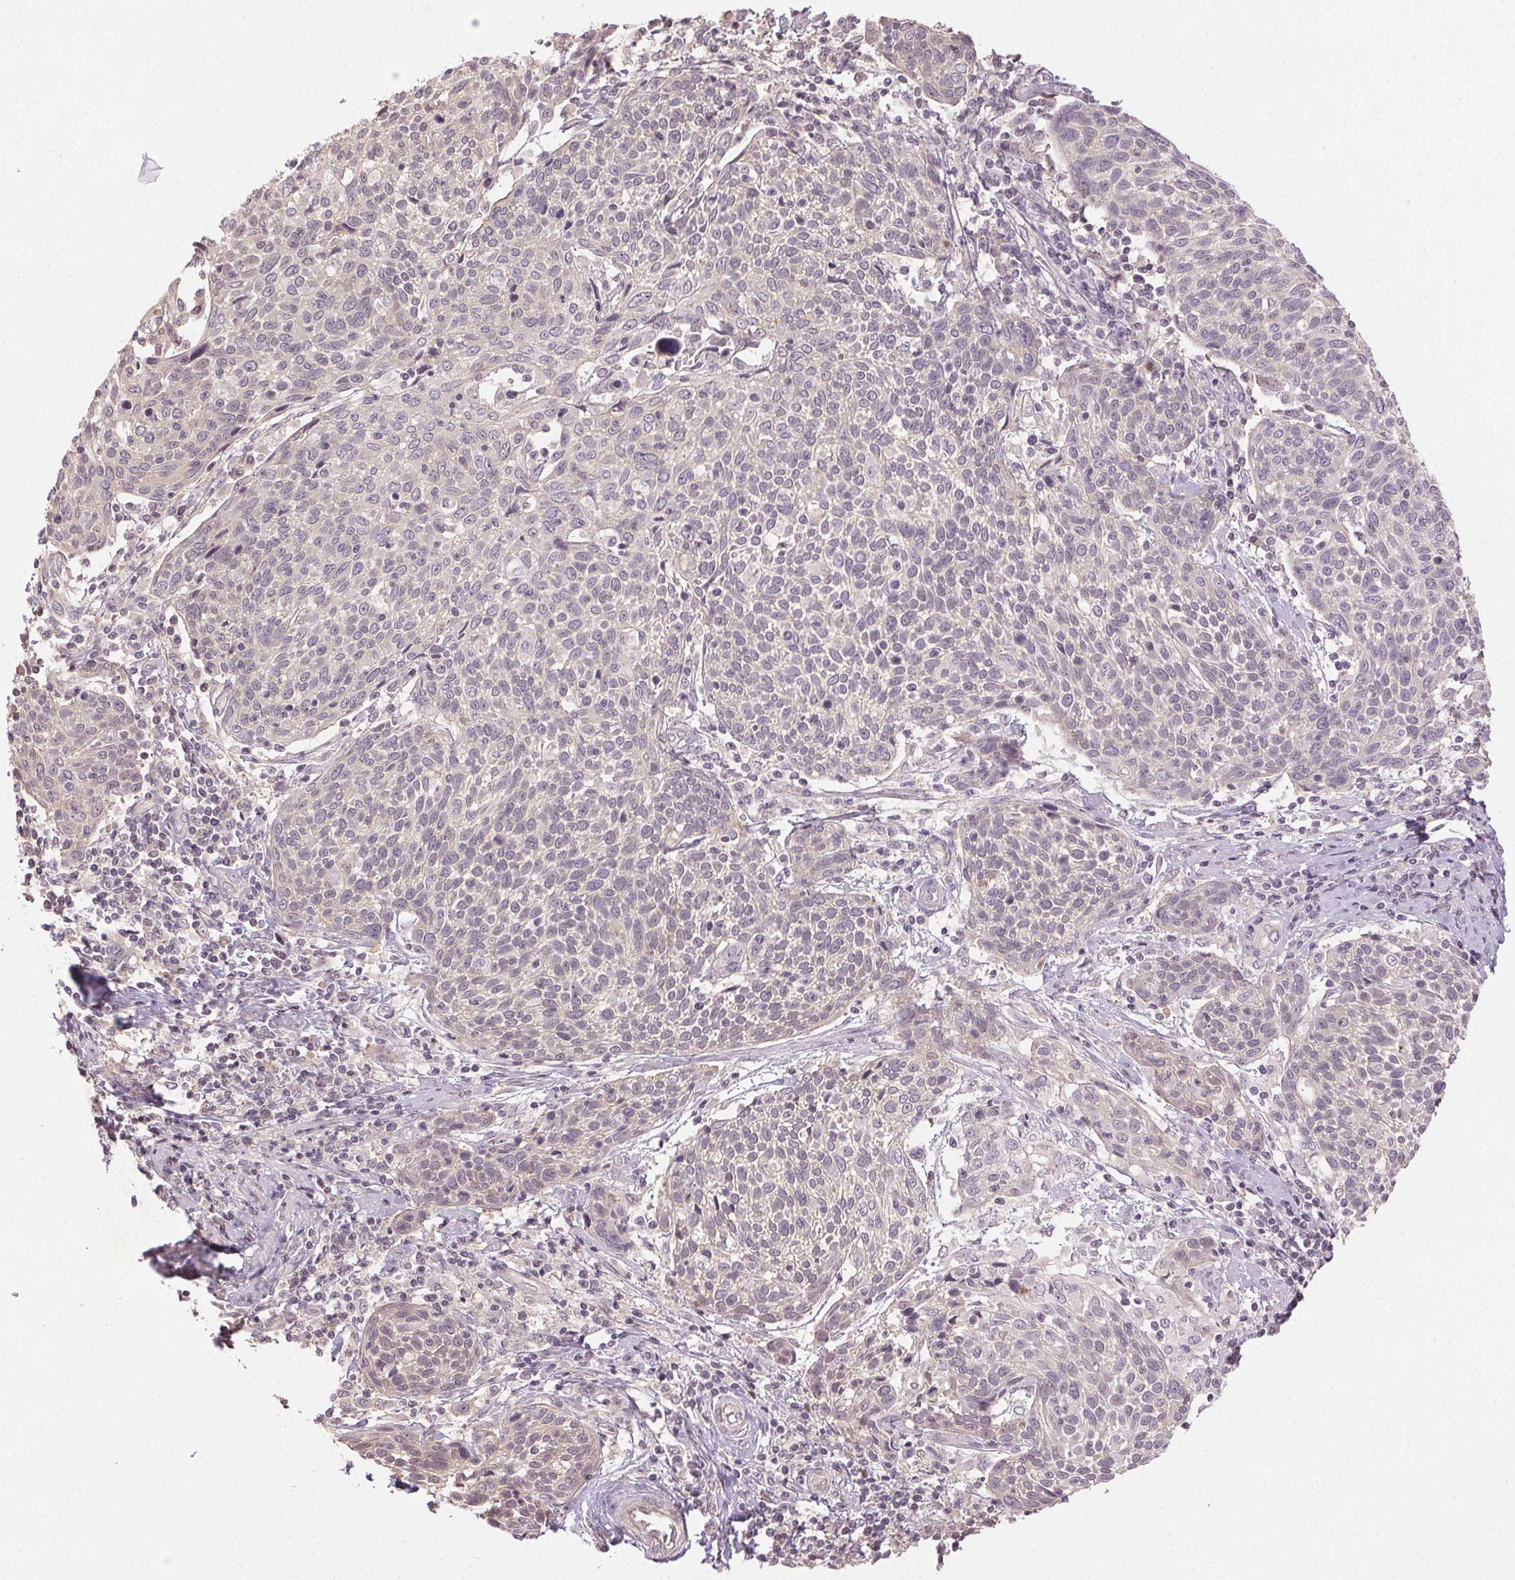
{"staining": {"intensity": "negative", "quantity": "none", "location": "none"}, "tissue": "cervical cancer", "cell_type": "Tumor cells", "image_type": "cancer", "snomed": [{"axis": "morphology", "description": "Squamous cell carcinoma, NOS"}, {"axis": "topography", "description": "Cervix"}], "caption": "Squamous cell carcinoma (cervical) stained for a protein using IHC demonstrates no positivity tumor cells.", "gene": "ATP1B3", "patient": {"sex": "female", "age": 61}}